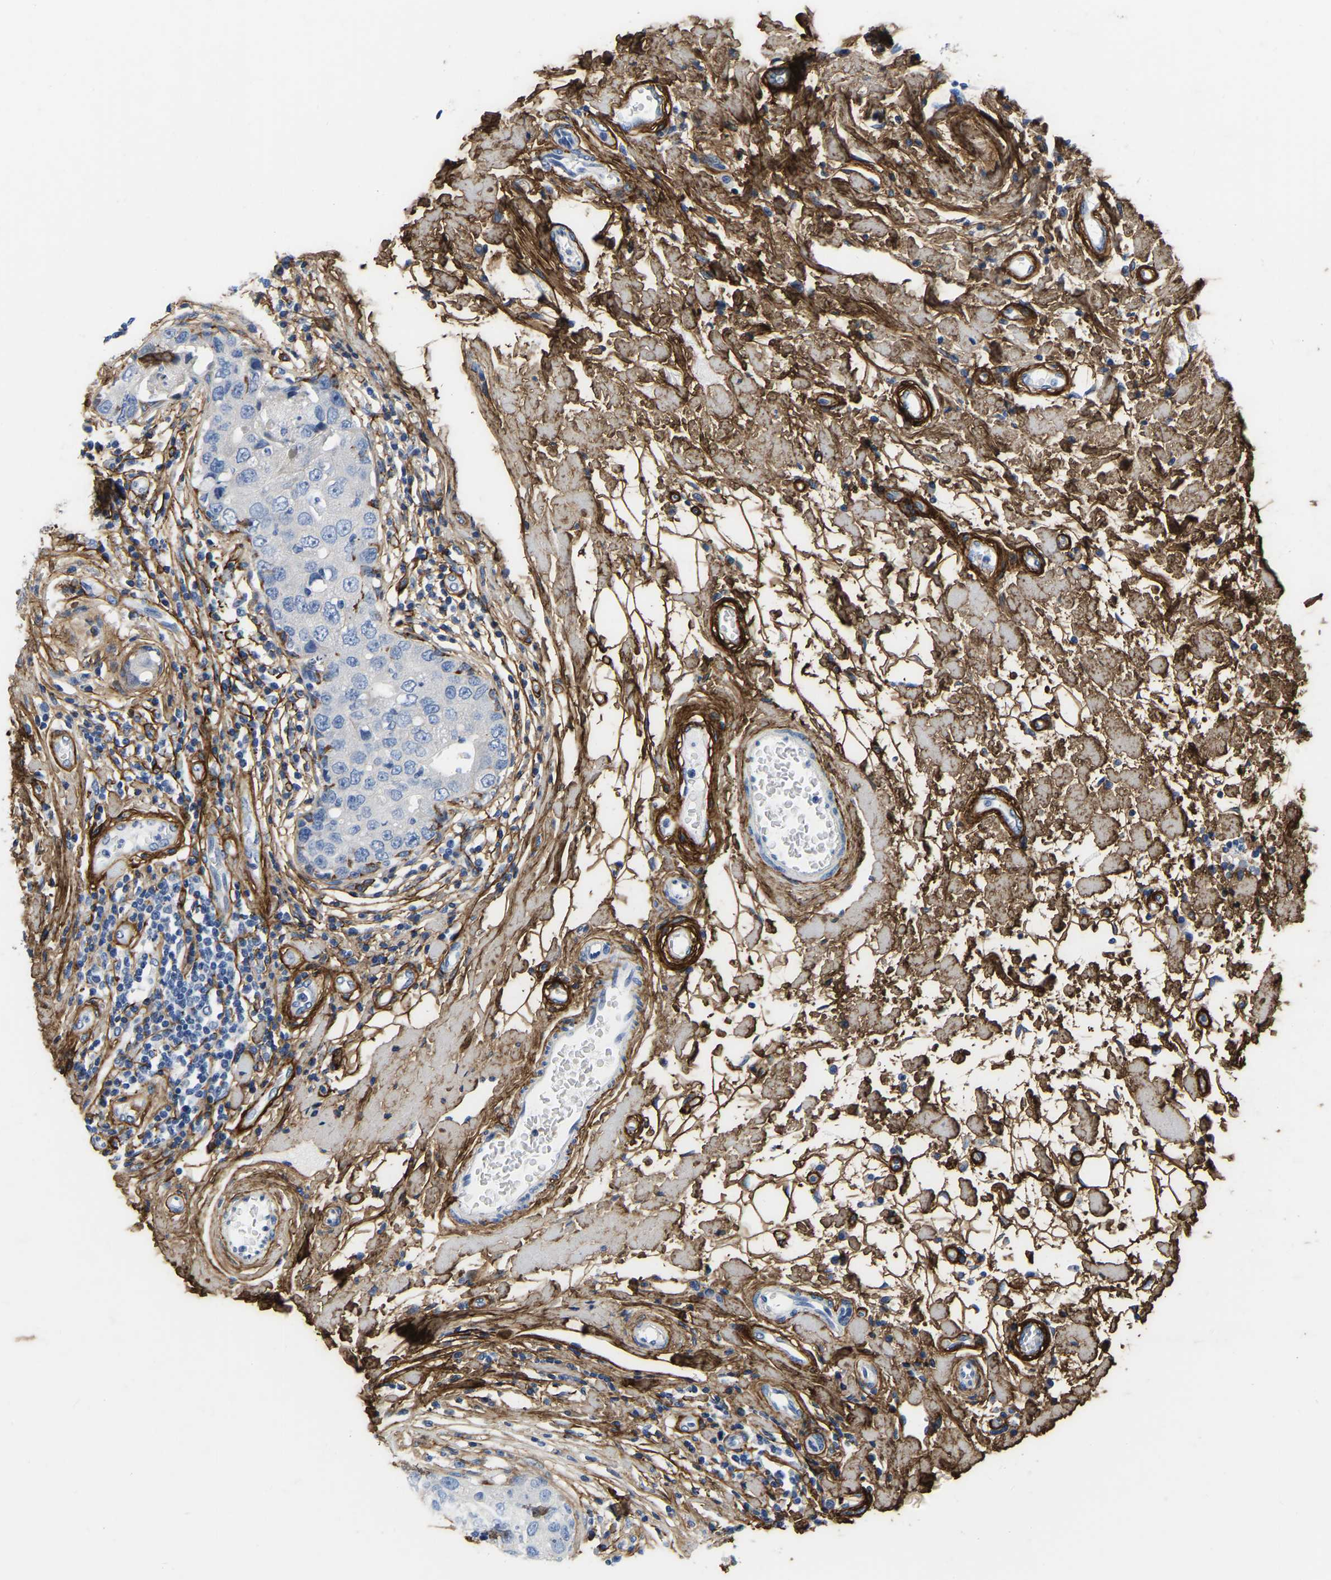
{"staining": {"intensity": "negative", "quantity": "none", "location": "none"}, "tissue": "breast cancer", "cell_type": "Tumor cells", "image_type": "cancer", "snomed": [{"axis": "morphology", "description": "Duct carcinoma"}, {"axis": "topography", "description": "Breast"}], "caption": "Breast cancer stained for a protein using immunohistochemistry (IHC) displays no expression tumor cells.", "gene": "COL6A1", "patient": {"sex": "female", "age": 27}}